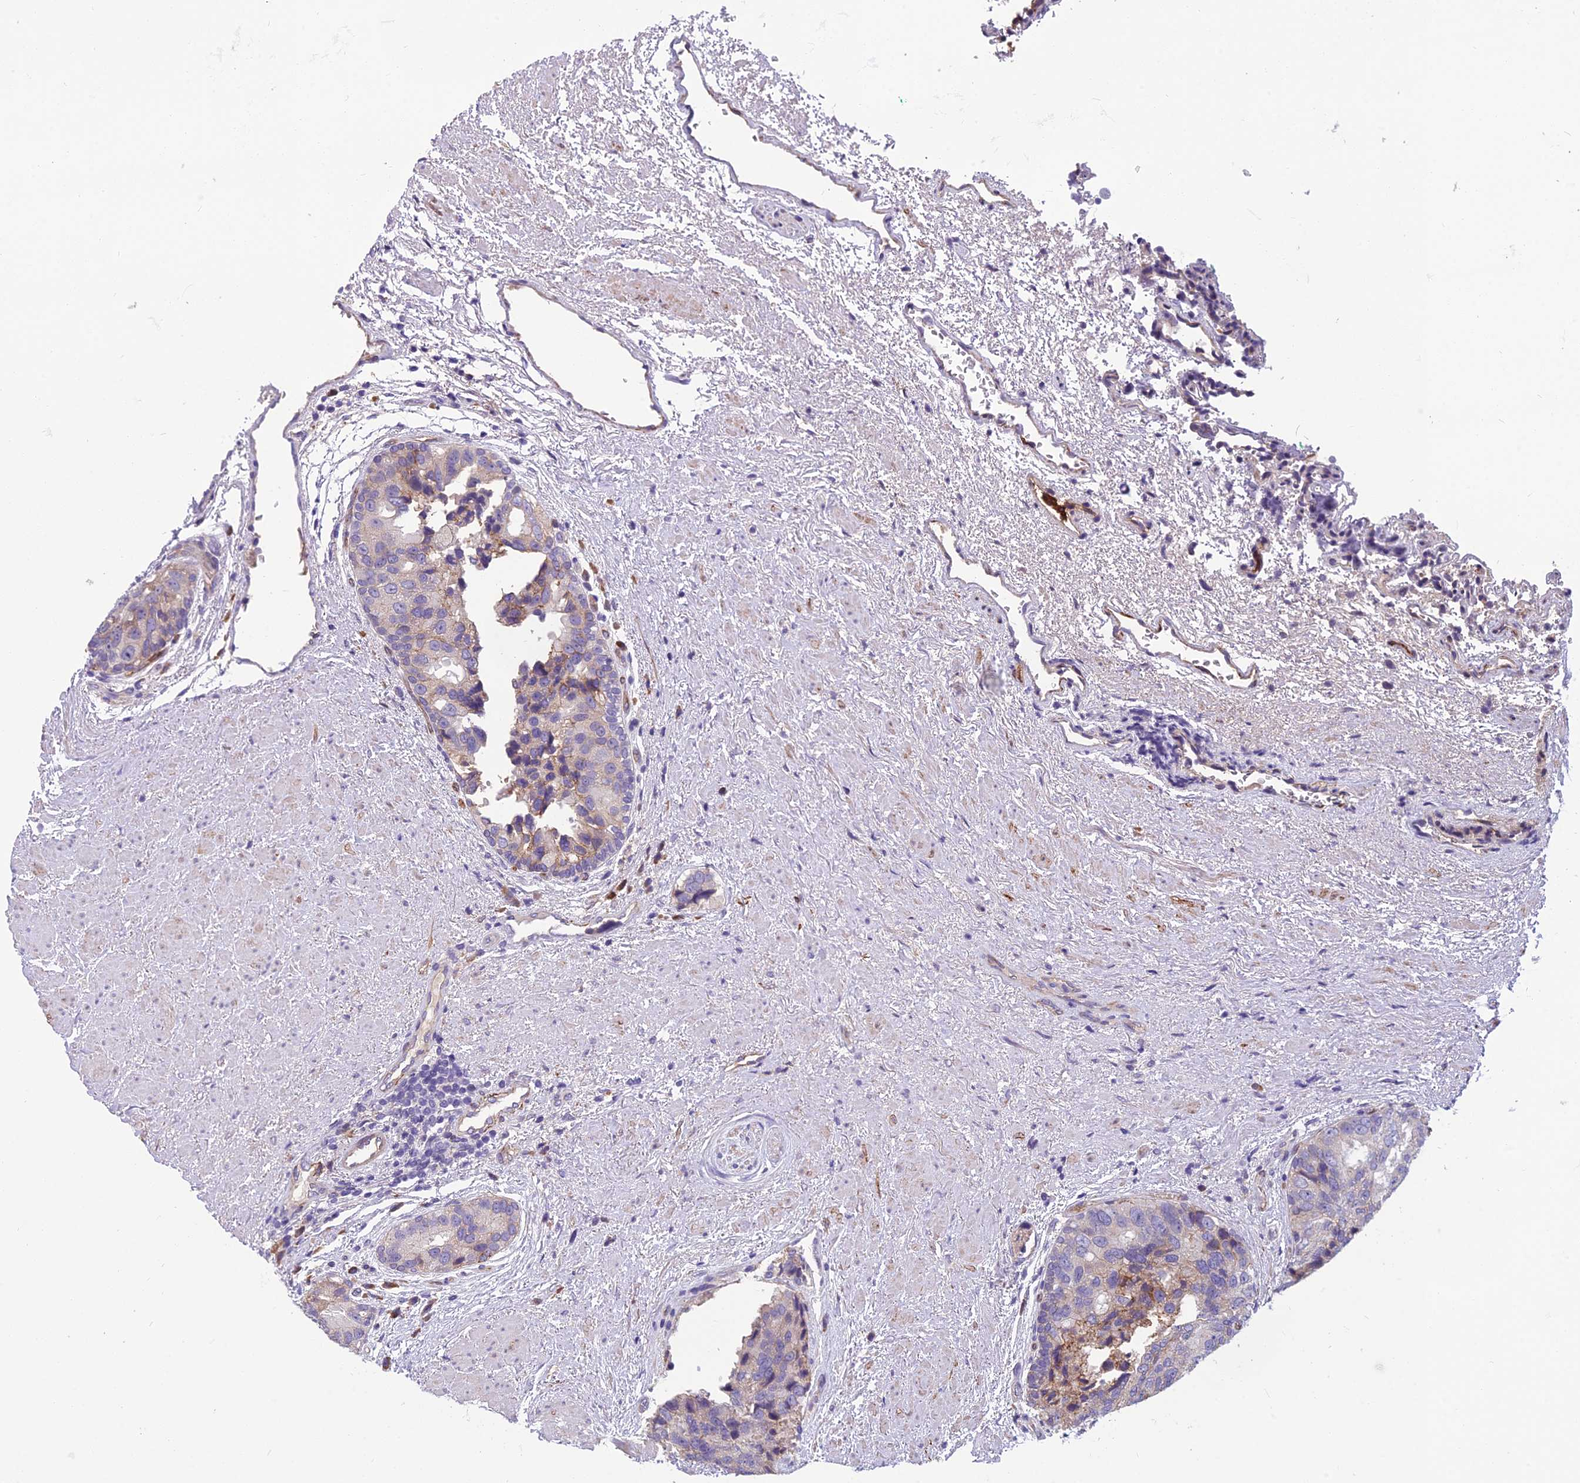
{"staining": {"intensity": "weak", "quantity": "<25%", "location": "cytoplasmic/membranous"}, "tissue": "prostate cancer", "cell_type": "Tumor cells", "image_type": "cancer", "snomed": [{"axis": "morphology", "description": "Adenocarcinoma, High grade"}, {"axis": "topography", "description": "Prostate"}], "caption": "Immunohistochemistry (IHC) photomicrograph of neoplastic tissue: human prostate cancer stained with DAB exhibits no significant protein expression in tumor cells.", "gene": "TSPAN15", "patient": {"sex": "male", "age": 70}}